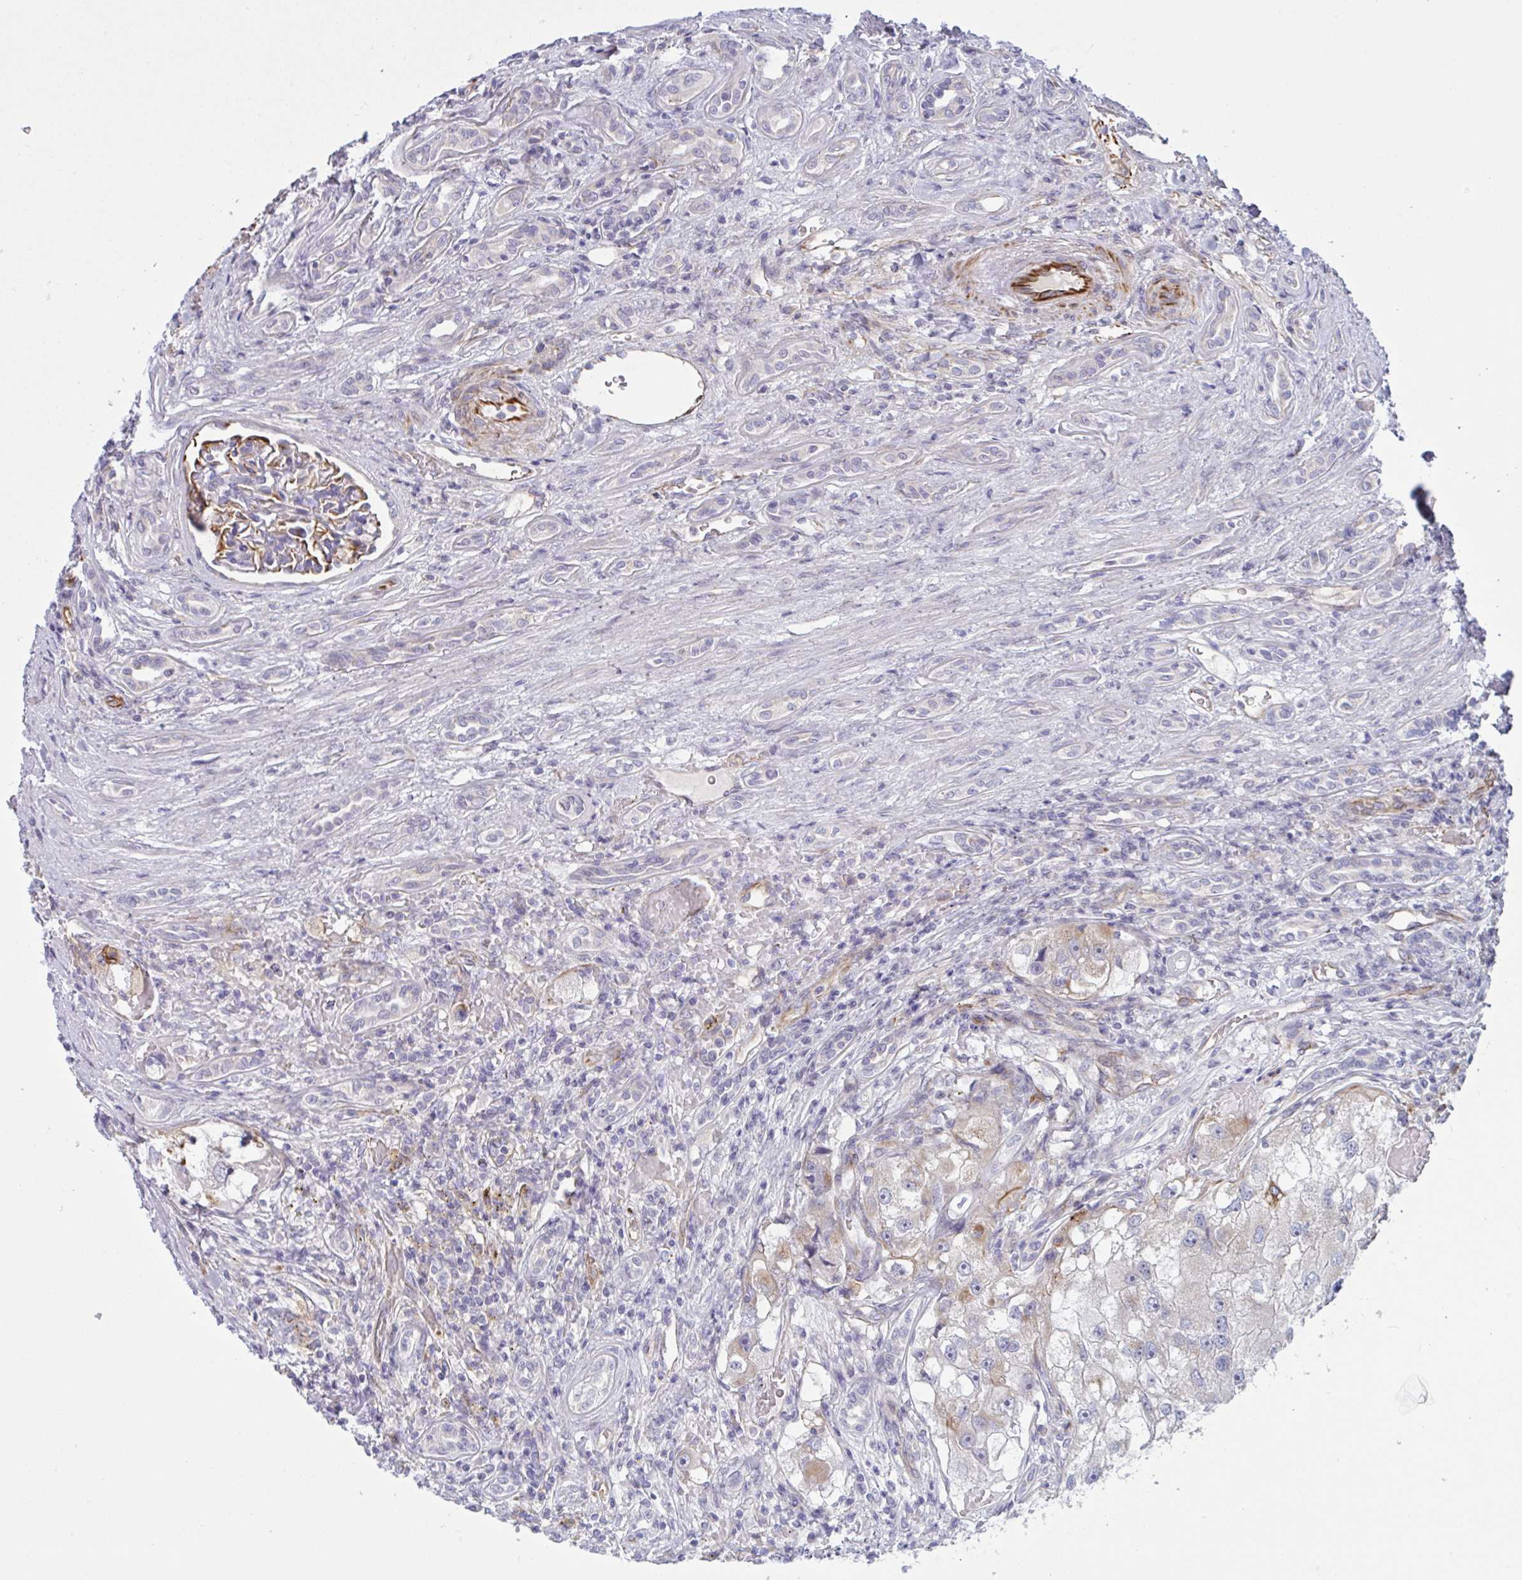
{"staining": {"intensity": "weak", "quantity": "<25%", "location": "cytoplasmic/membranous"}, "tissue": "renal cancer", "cell_type": "Tumor cells", "image_type": "cancer", "snomed": [{"axis": "morphology", "description": "Adenocarcinoma, NOS"}, {"axis": "topography", "description": "Kidney"}], "caption": "The photomicrograph demonstrates no staining of tumor cells in renal adenocarcinoma. (Brightfield microscopy of DAB (3,3'-diaminobenzidine) immunohistochemistry (IHC) at high magnification).", "gene": "DCBLD1", "patient": {"sex": "male", "age": 63}}